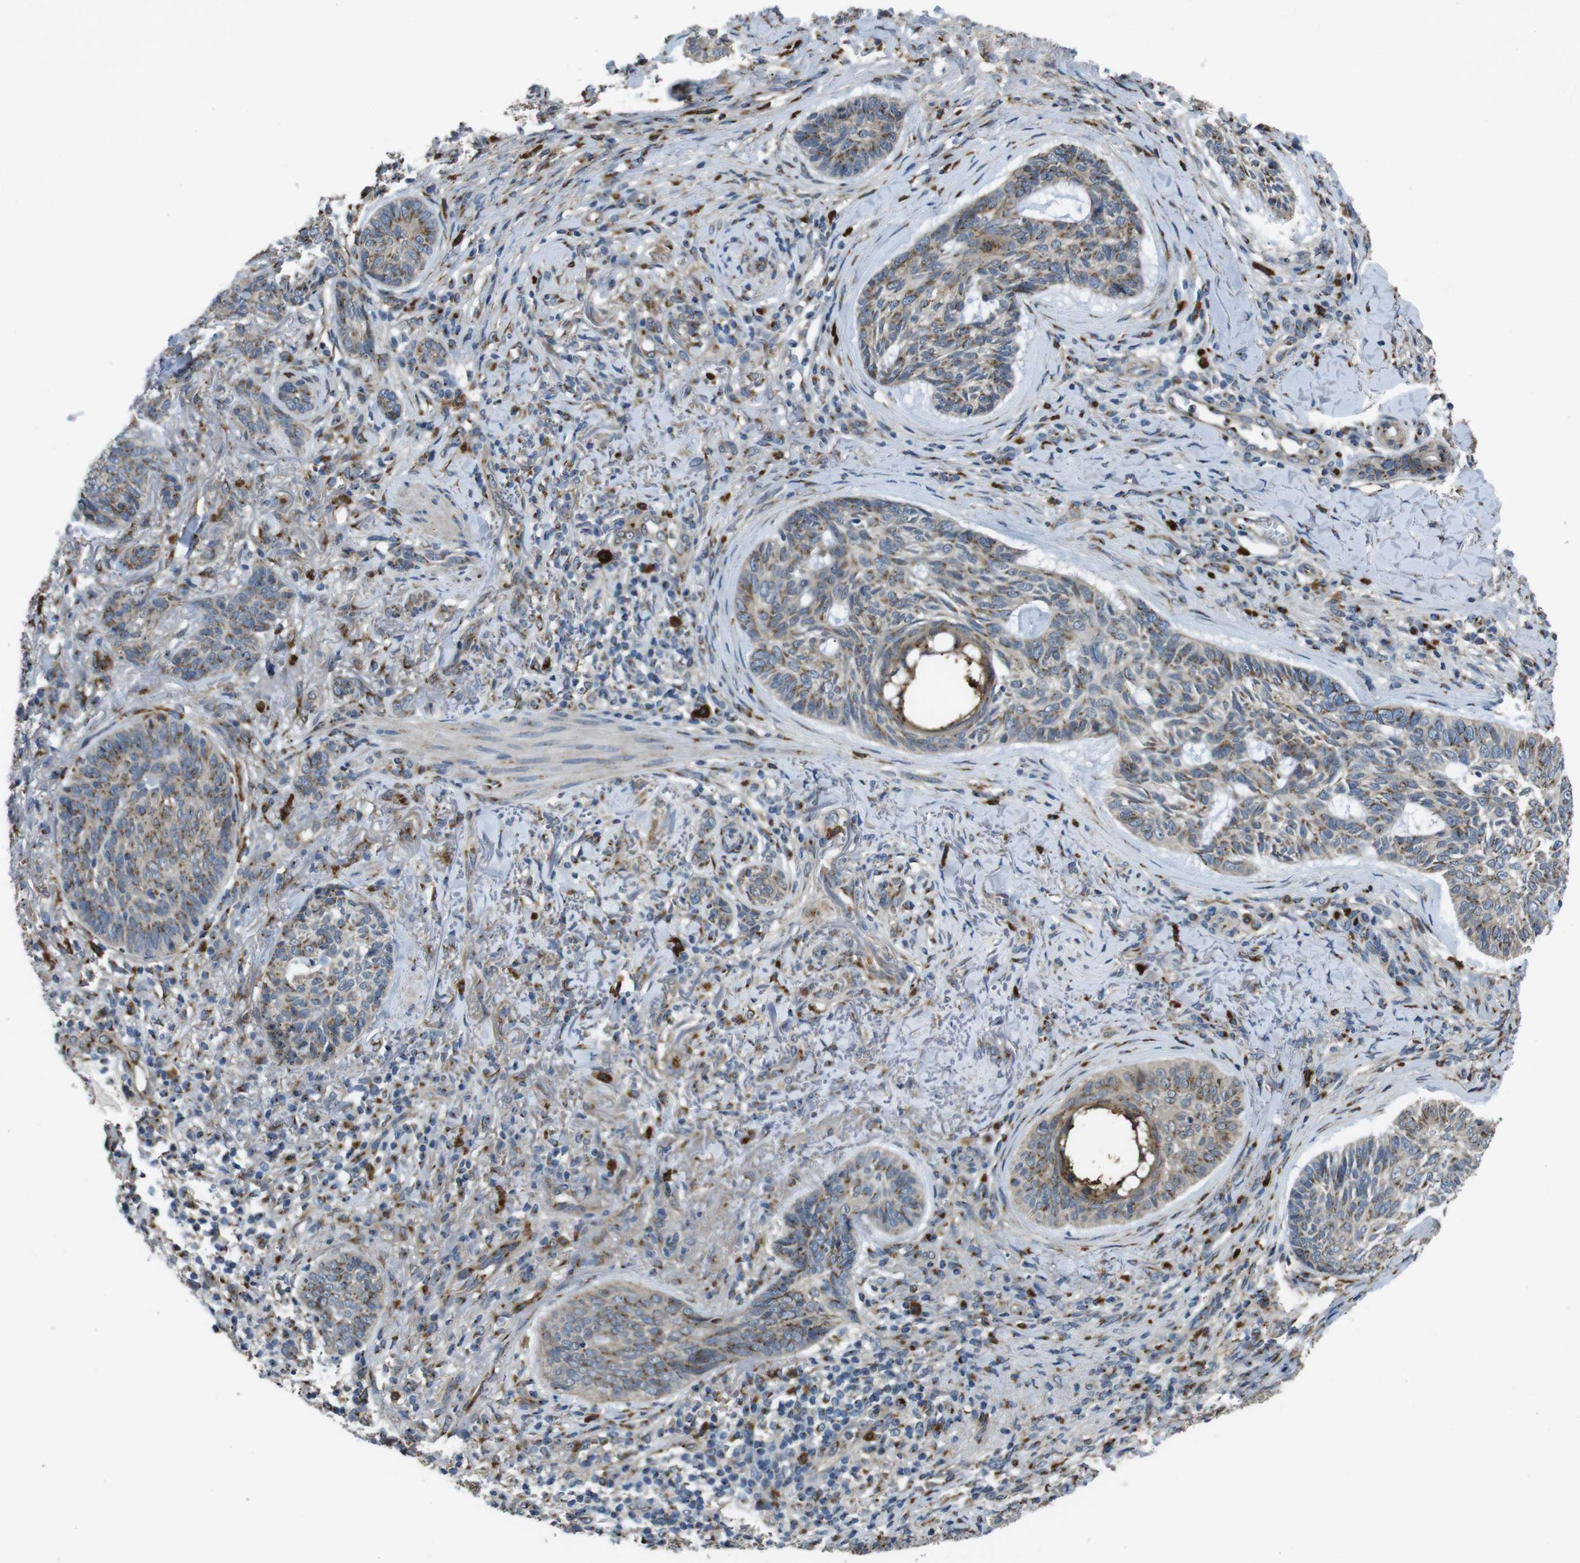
{"staining": {"intensity": "weak", "quantity": ">75%", "location": "cytoplasmic/membranous"}, "tissue": "skin cancer", "cell_type": "Tumor cells", "image_type": "cancer", "snomed": [{"axis": "morphology", "description": "Basal cell carcinoma"}, {"axis": "topography", "description": "Skin"}], "caption": "IHC photomicrograph of neoplastic tissue: human skin cancer (basal cell carcinoma) stained using immunohistochemistry displays low levels of weak protein expression localized specifically in the cytoplasmic/membranous of tumor cells, appearing as a cytoplasmic/membranous brown color.", "gene": "RAB6A", "patient": {"sex": "male", "age": 43}}